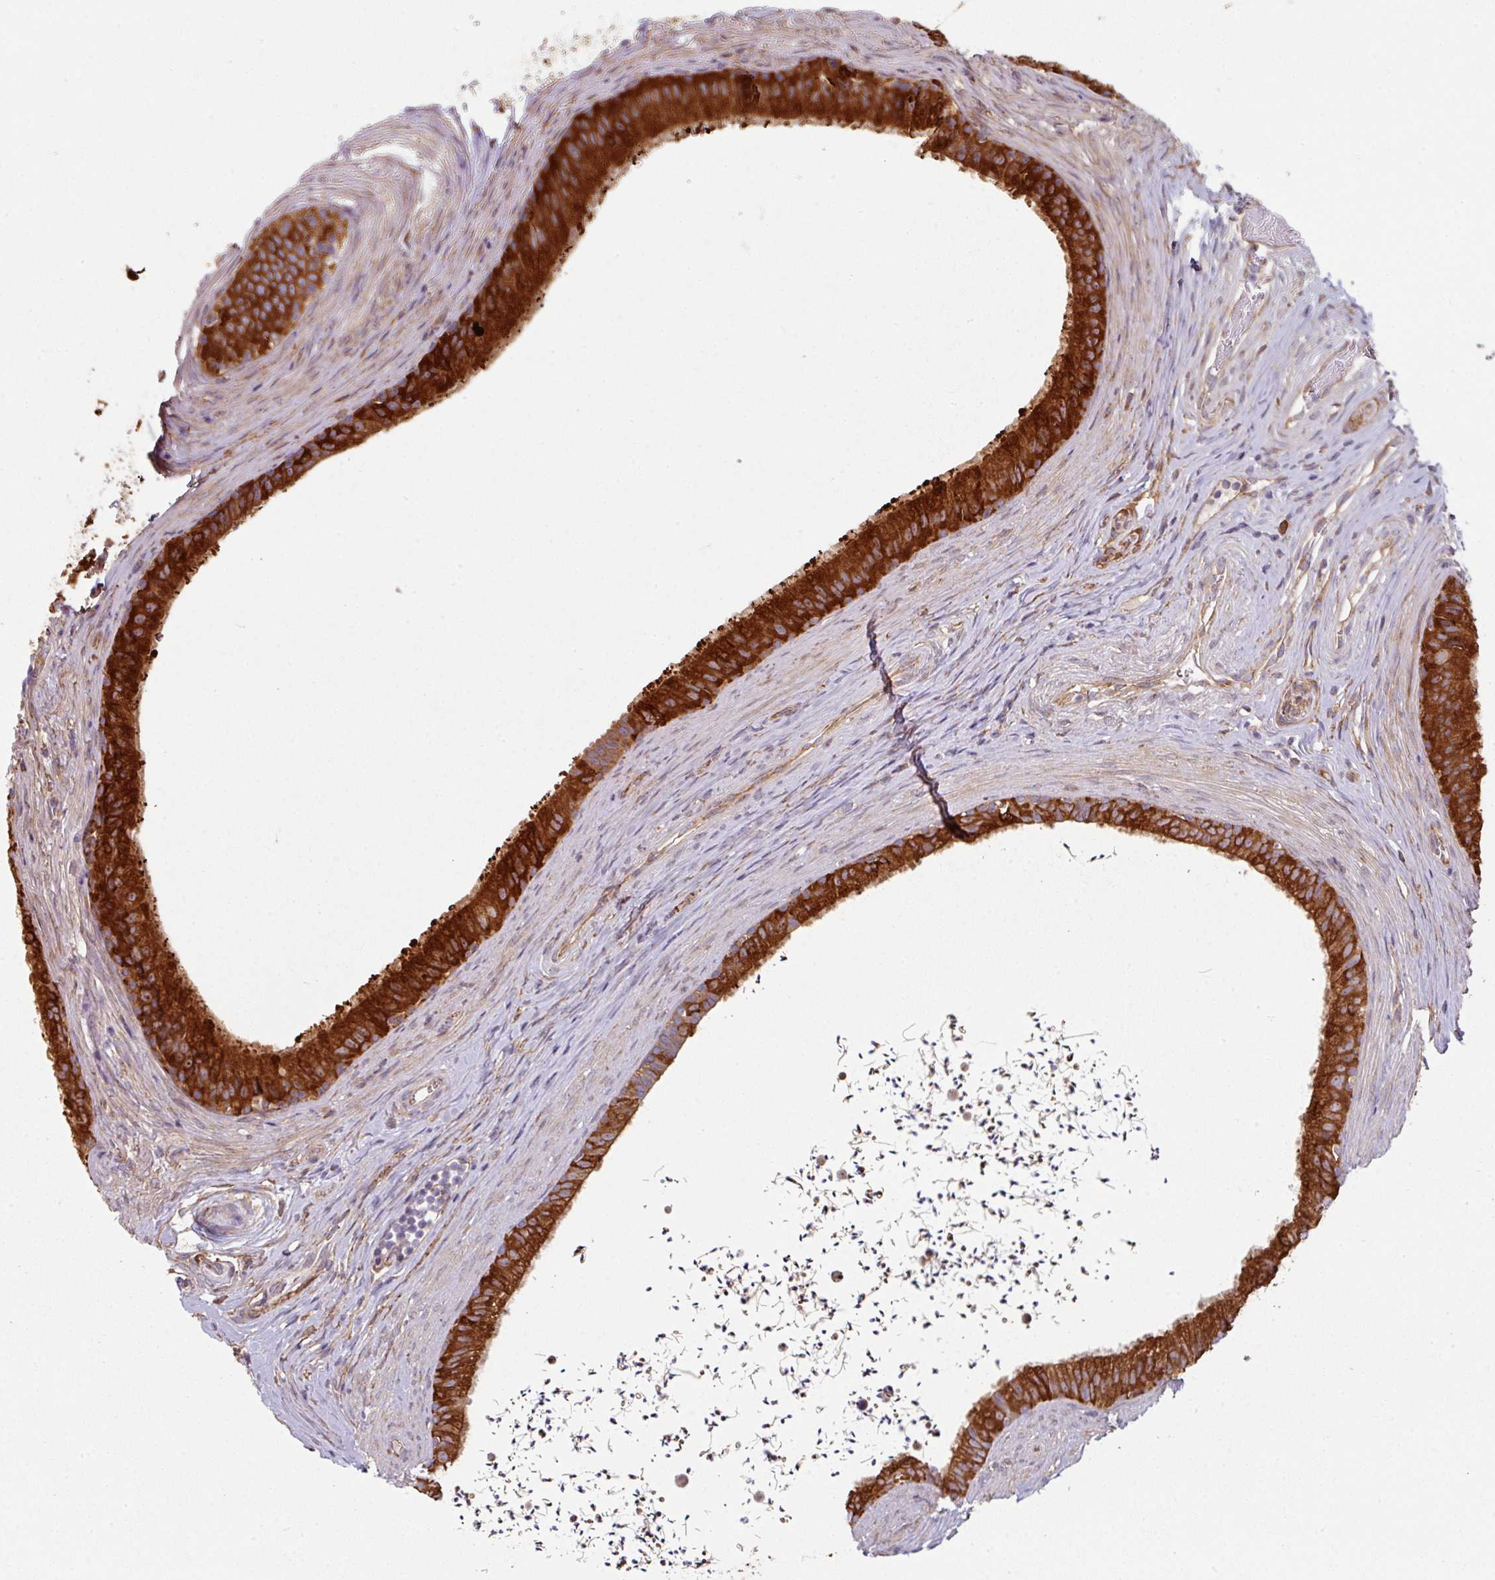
{"staining": {"intensity": "strong", "quantity": ">75%", "location": "cytoplasmic/membranous"}, "tissue": "epididymis", "cell_type": "Glandular cells", "image_type": "normal", "snomed": [{"axis": "morphology", "description": "Normal tissue, NOS"}, {"axis": "topography", "description": "Testis"}, {"axis": "topography", "description": "Epididymis"}], "caption": "Glandular cells demonstrate high levels of strong cytoplasmic/membranous staining in about >75% of cells in unremarkable epididymis.", "gene": "FAT4", "patient": {"sex": "male", "age": 41}}